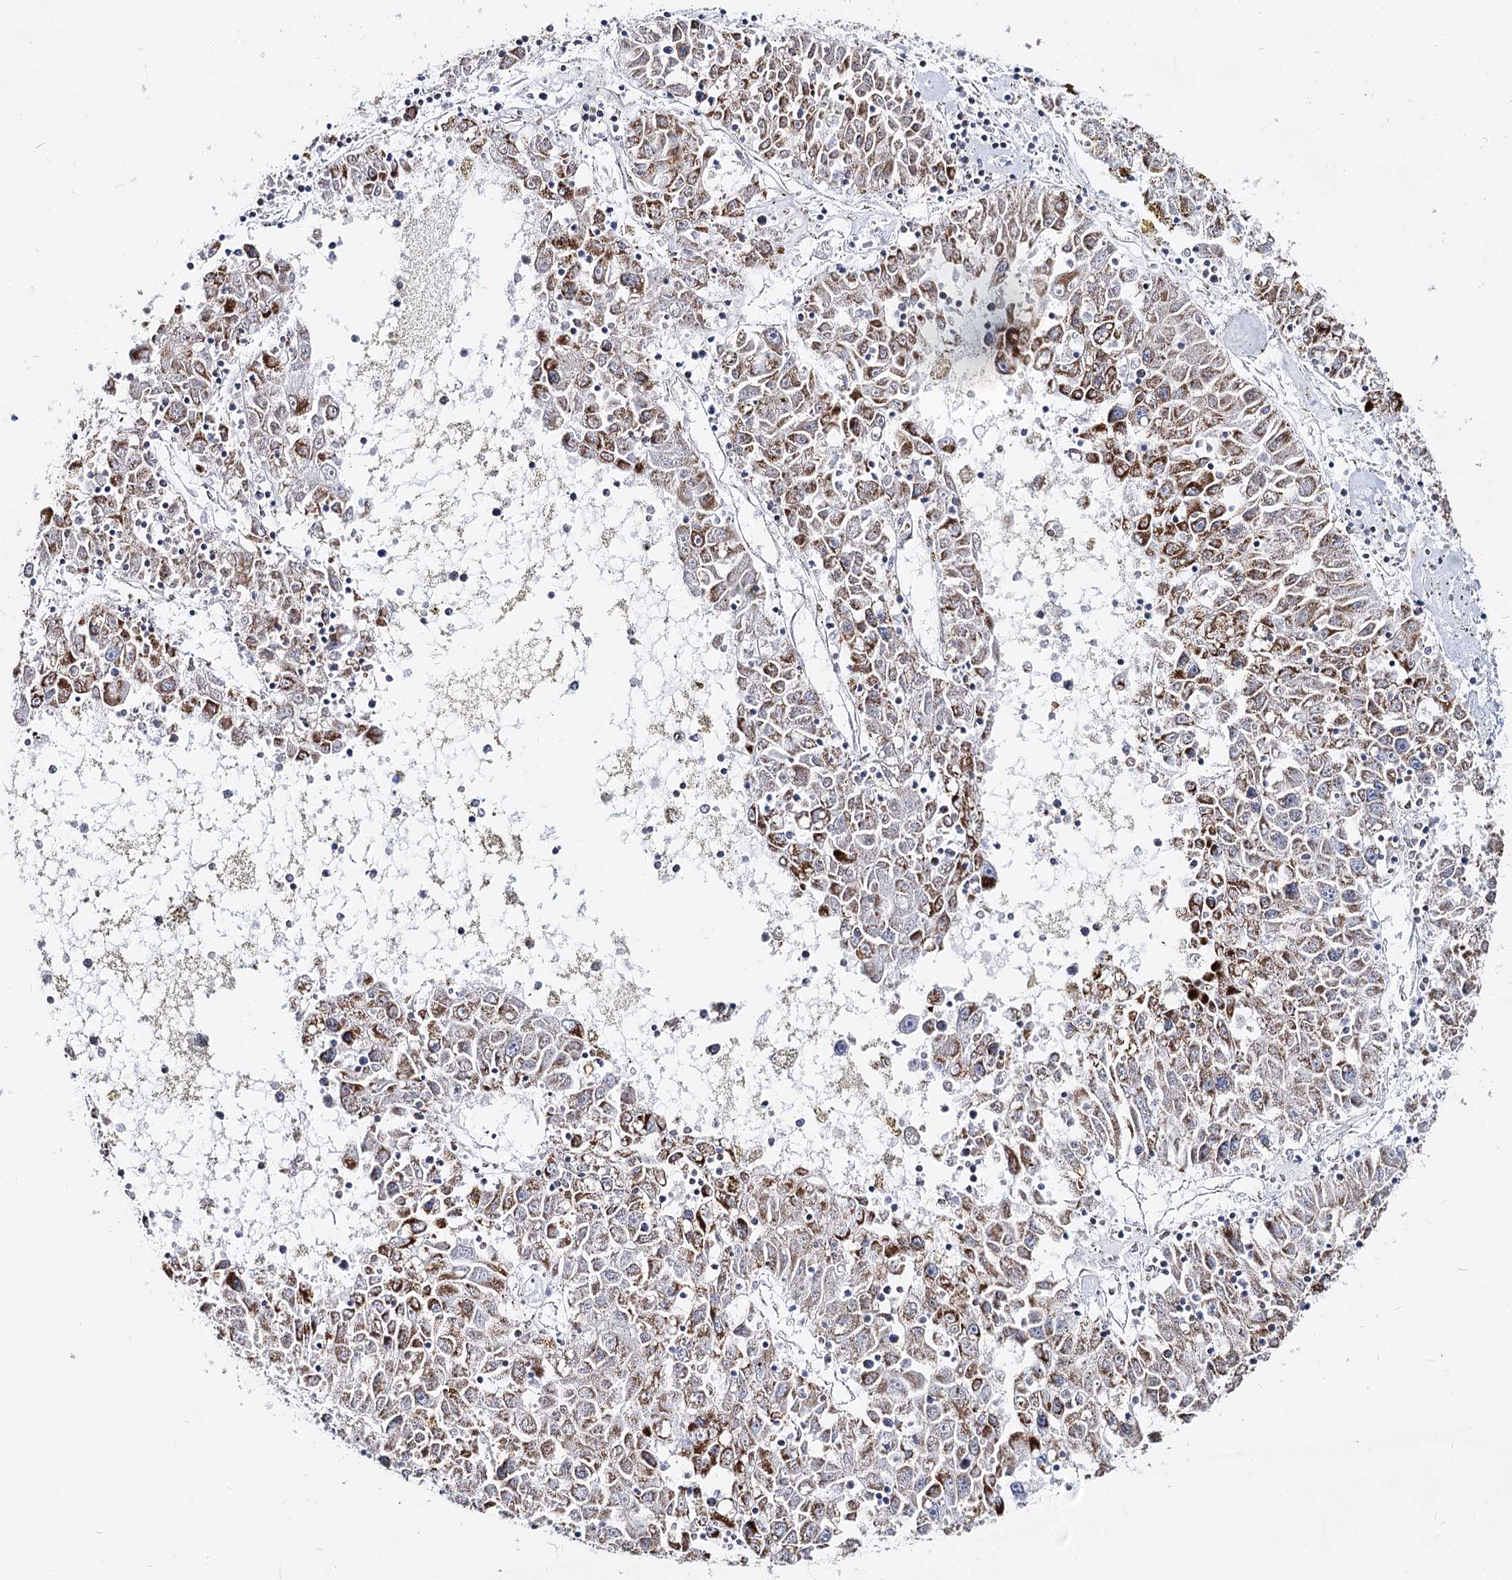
{"staining": {"intensity": "strong", "quantity": "25%-75%", "location": "cytoplasmic/membranous"}, "tissue": "liver cancer", "cell_type": "Tumor cells", "image_type": "cancer", "snomed": [{"axis": "morphology", "description": "Carcinoma, Hepatocellular, NOS"}, {"axis": "topography", "description": "Liver"}], "caption": "Immunohistochemical staining of human hepatocellular carcinoma (liver) displays high levels of strong cytoplasmic/membranous expression in approximately 25%-75% of tumor cells. The staining is performed using DAB brown chromogen to label protein expression. The nuclei are counter-stained blue using hematoxylin.", "gene": "MCCC2", "patient": {"sex": "male", "age": 49}}